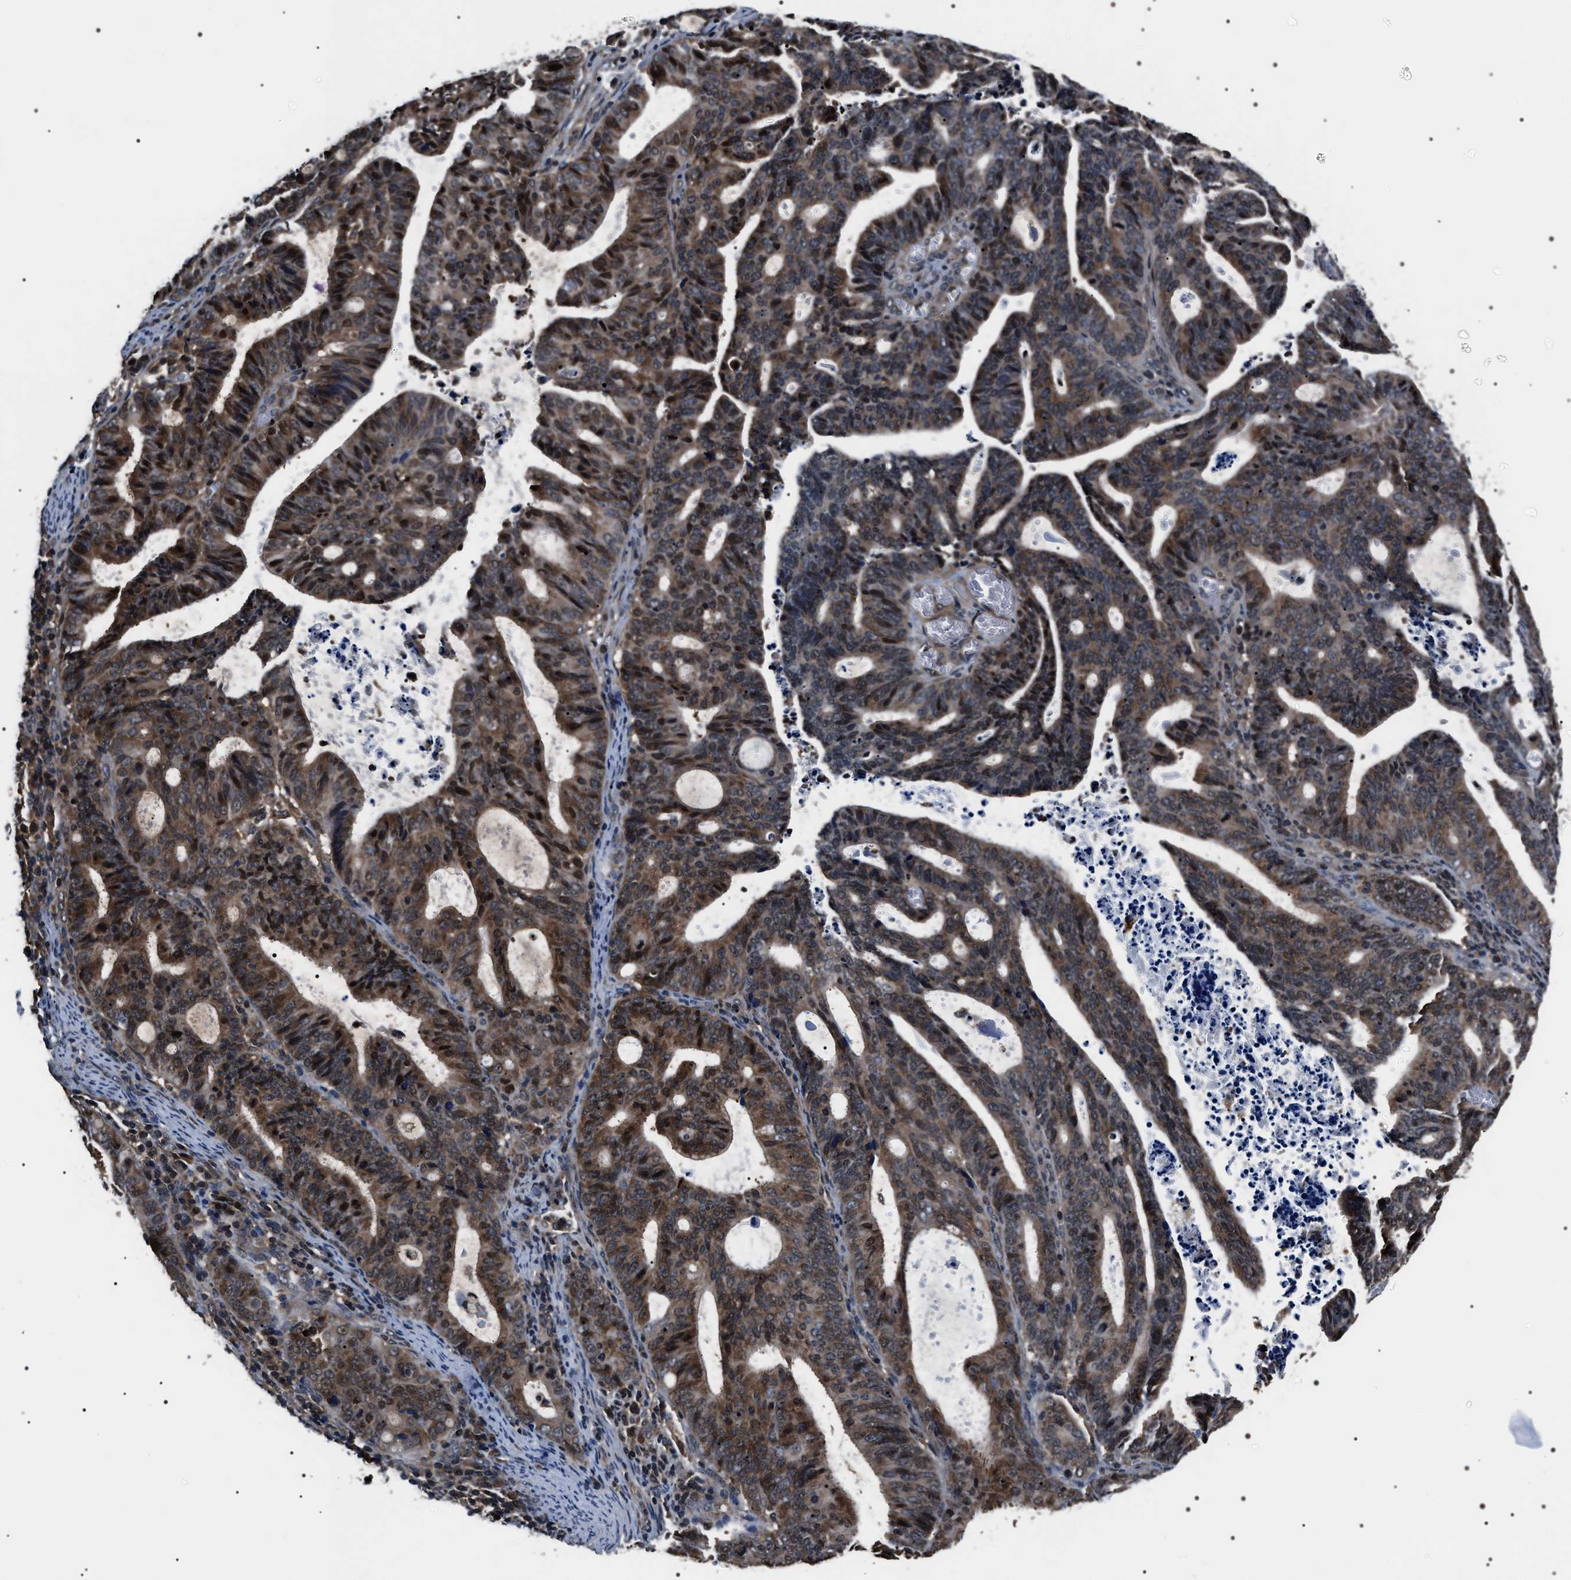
{"staining": {"intensity": "moderate", "quantity": ">75%", "location": "cytoplasmic/membranous,nuclear"}, "tissue": "endometrial cancer", "cell_type": "Tumor cells", "image_type": "cancer", "snomed": [{"axis": "morphology", "description": "Adenocarcinoma, NOS"}, {"axis": "topography", "description": "Uterus"}], "caption": "Moderate cytoplasmic/membranous and nuclear staining is appreciated in approximately >75% of tumor cells in endometrial cancer.", "gene": "SIPA1", "patient": {"sex": "female", "age": 83}}